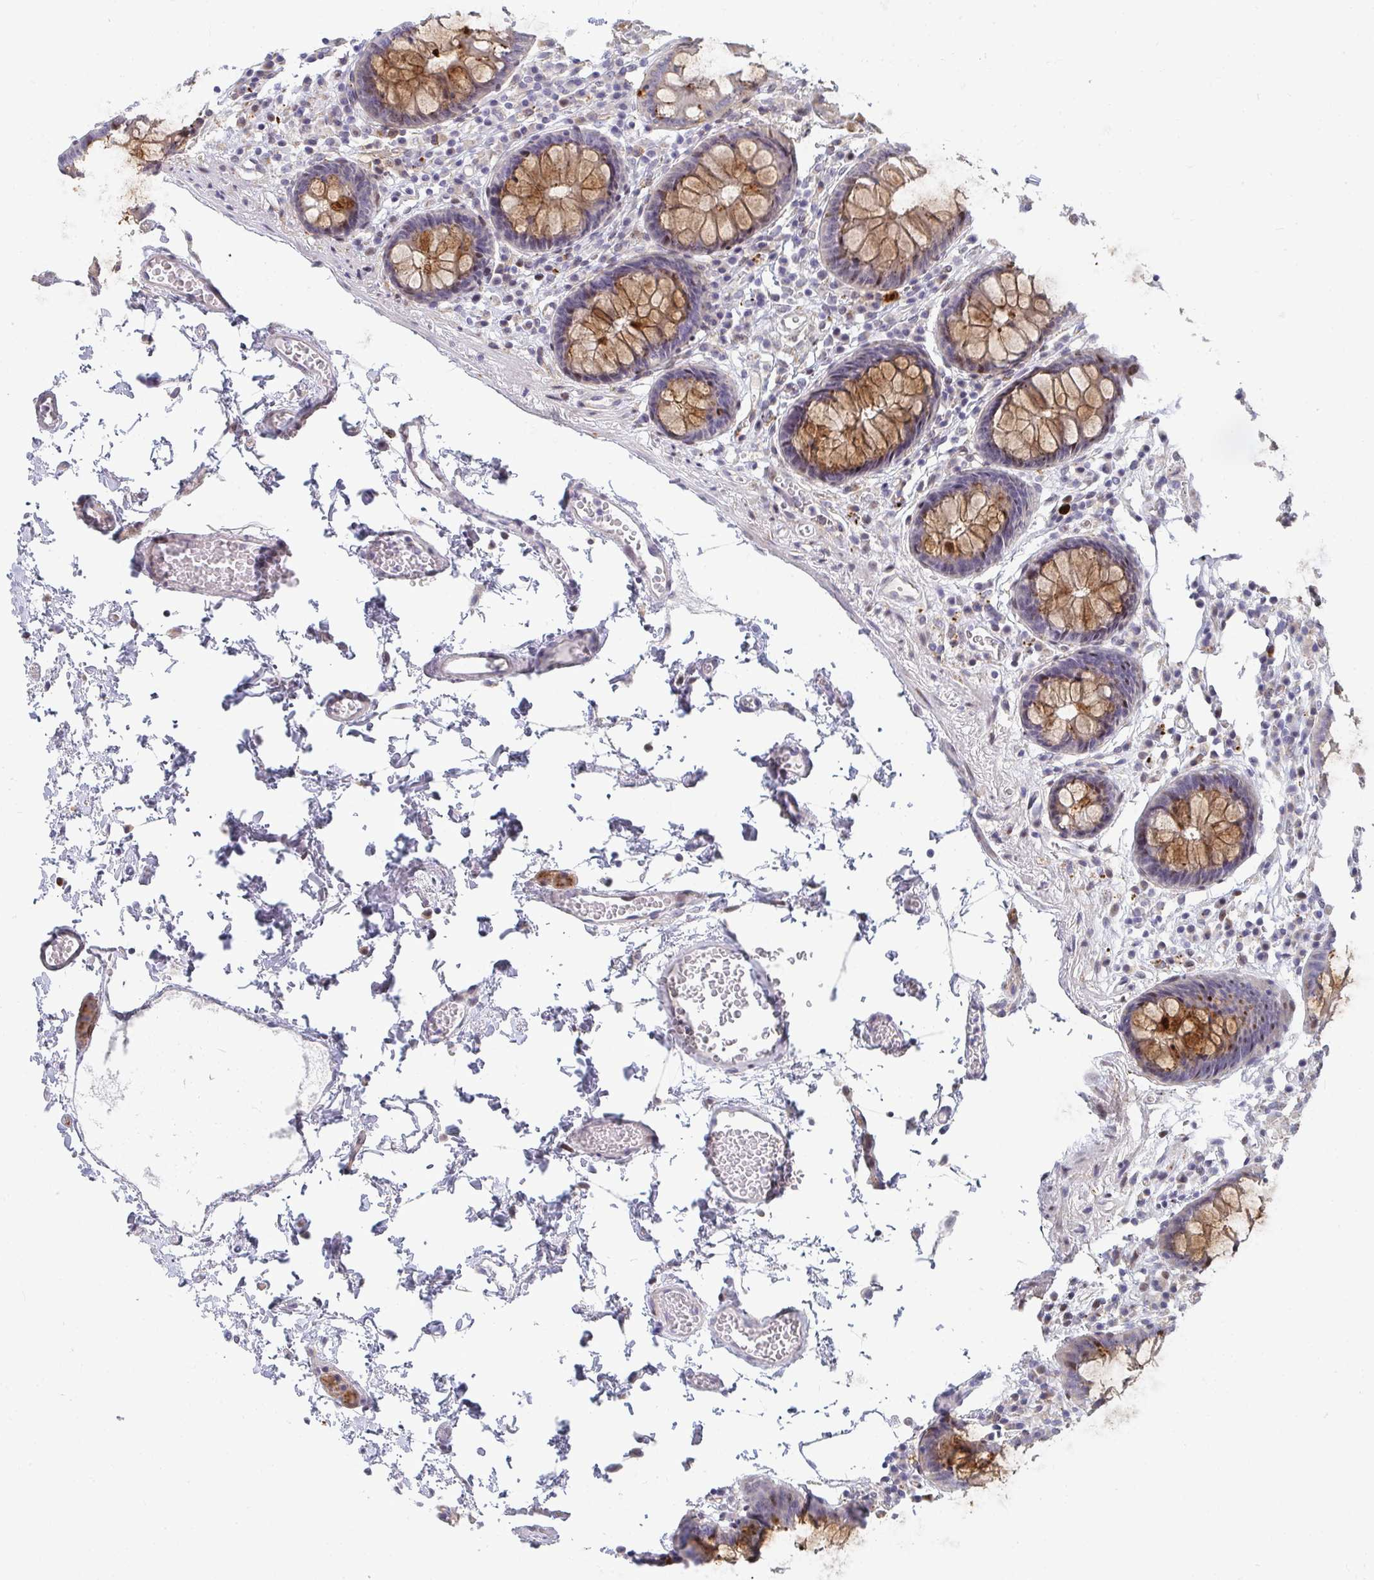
{"staining": {"intensity": "negative", "quantity": "none", "location": "none"}, "tissue": "colon", "cell_type": "Endothelial cells", "image_type": "normal", "snomed": [{"axis": "morphology", "description": "Normal tissue, NOS"}, {"axis": "topography", "description": "Colon"}, {"axis": "topography", "description": "Peripheral nerve tissue"}], "caption": "High magnification brightfield microscopy of normal colon stained with DAB (brown) and counterstained with hematoxylin (blue): endothelial cells show no significant staining.", "gene": "ZIC3", "patient": {"sex": "male", "age": 84}}